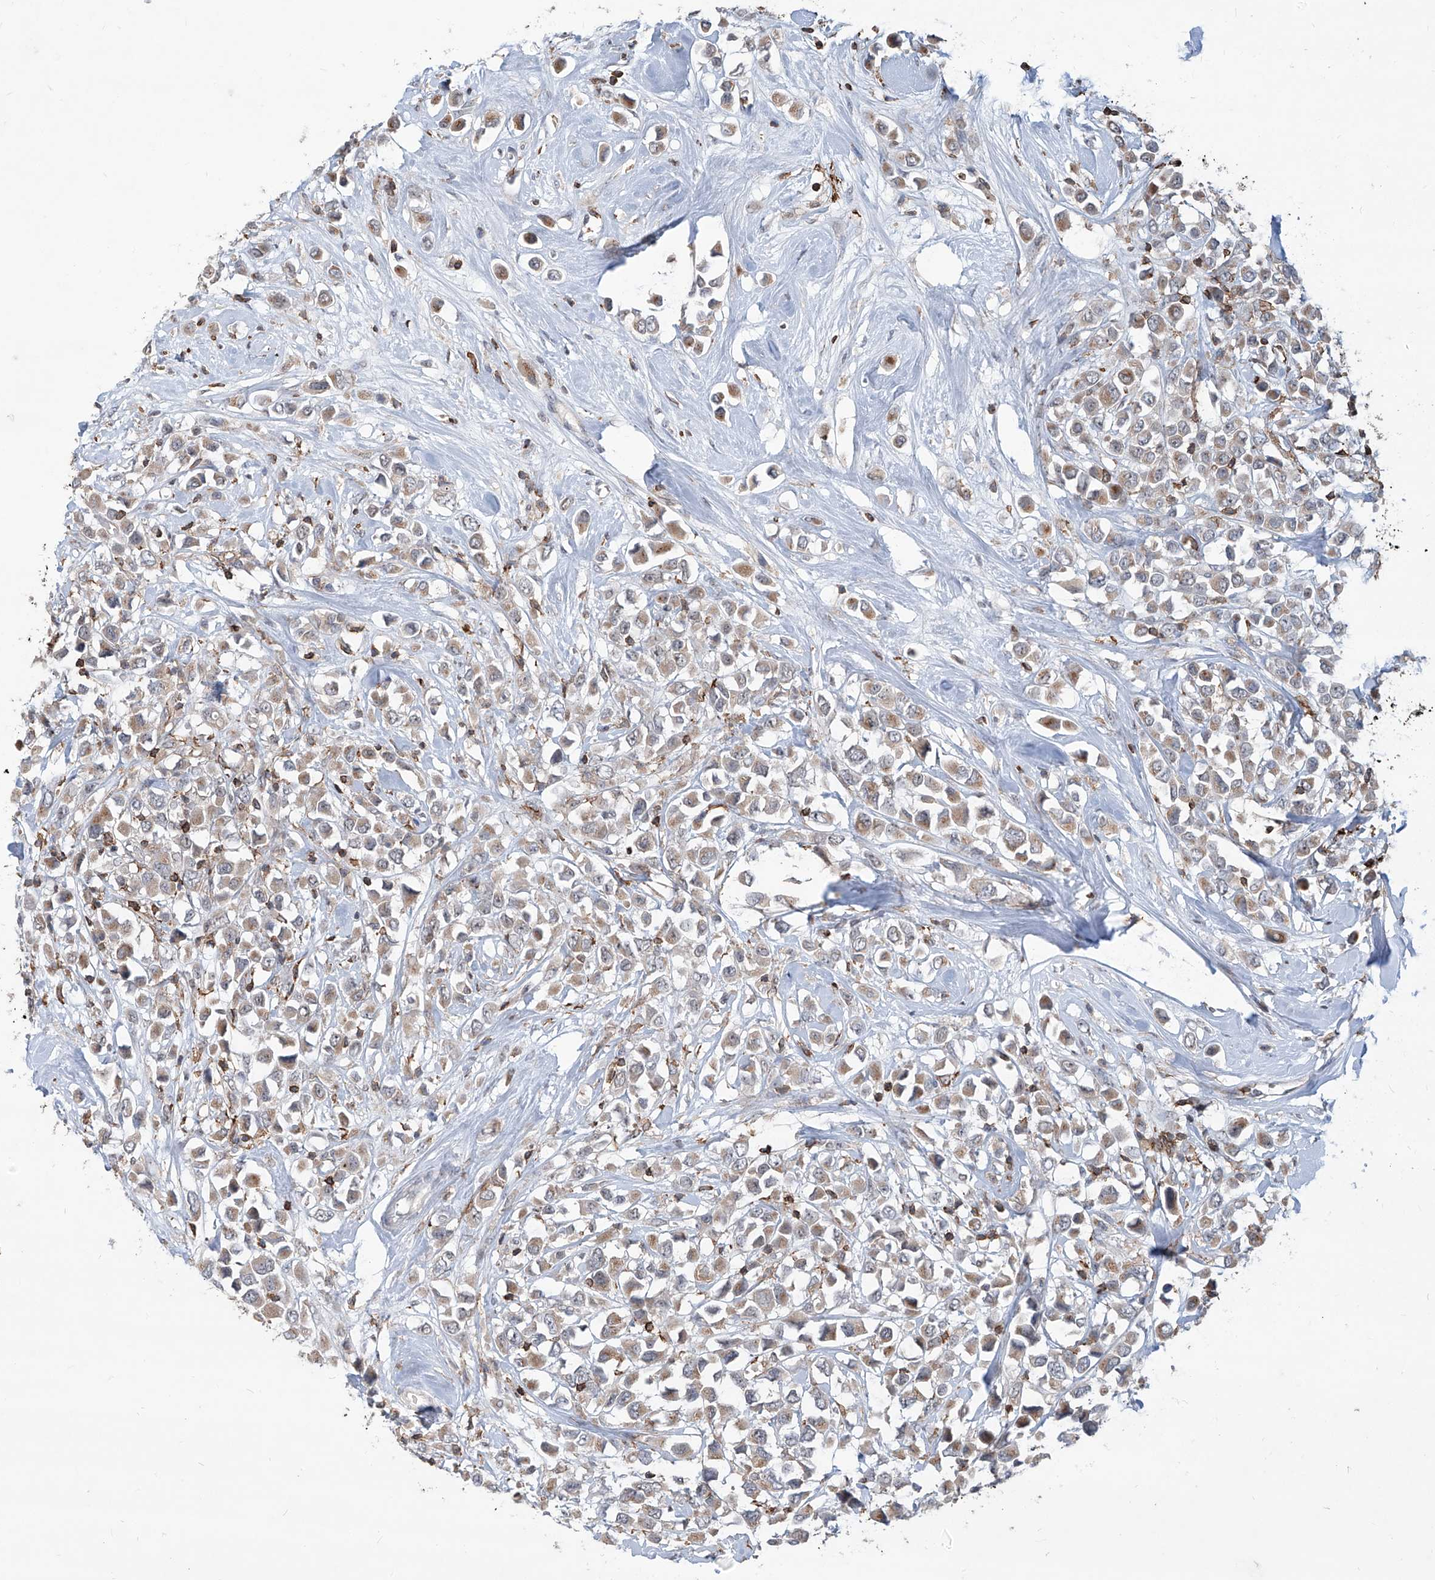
{"staining": {"intensity": "moderate", "quantity": ">75%", "location": "cytoplasmic/membranous"}, "tissue": "breast cancer", "cell_type": "Tumor cells", "image_type": "cancer", "snomed": [{"axis": "morphology", "description": "Duct carcinoma"}, {"axis": "topography", "description": "Breast"}], "caption": "This image demonstrates immunohistochemistry (IHC) staining of human breast cancer, with medium moderate cytoplasmic/membranous staining in about >75% of tumor cells.", "gene": "ZBTB48", "patient": {"sex": "female", "age": 61}}